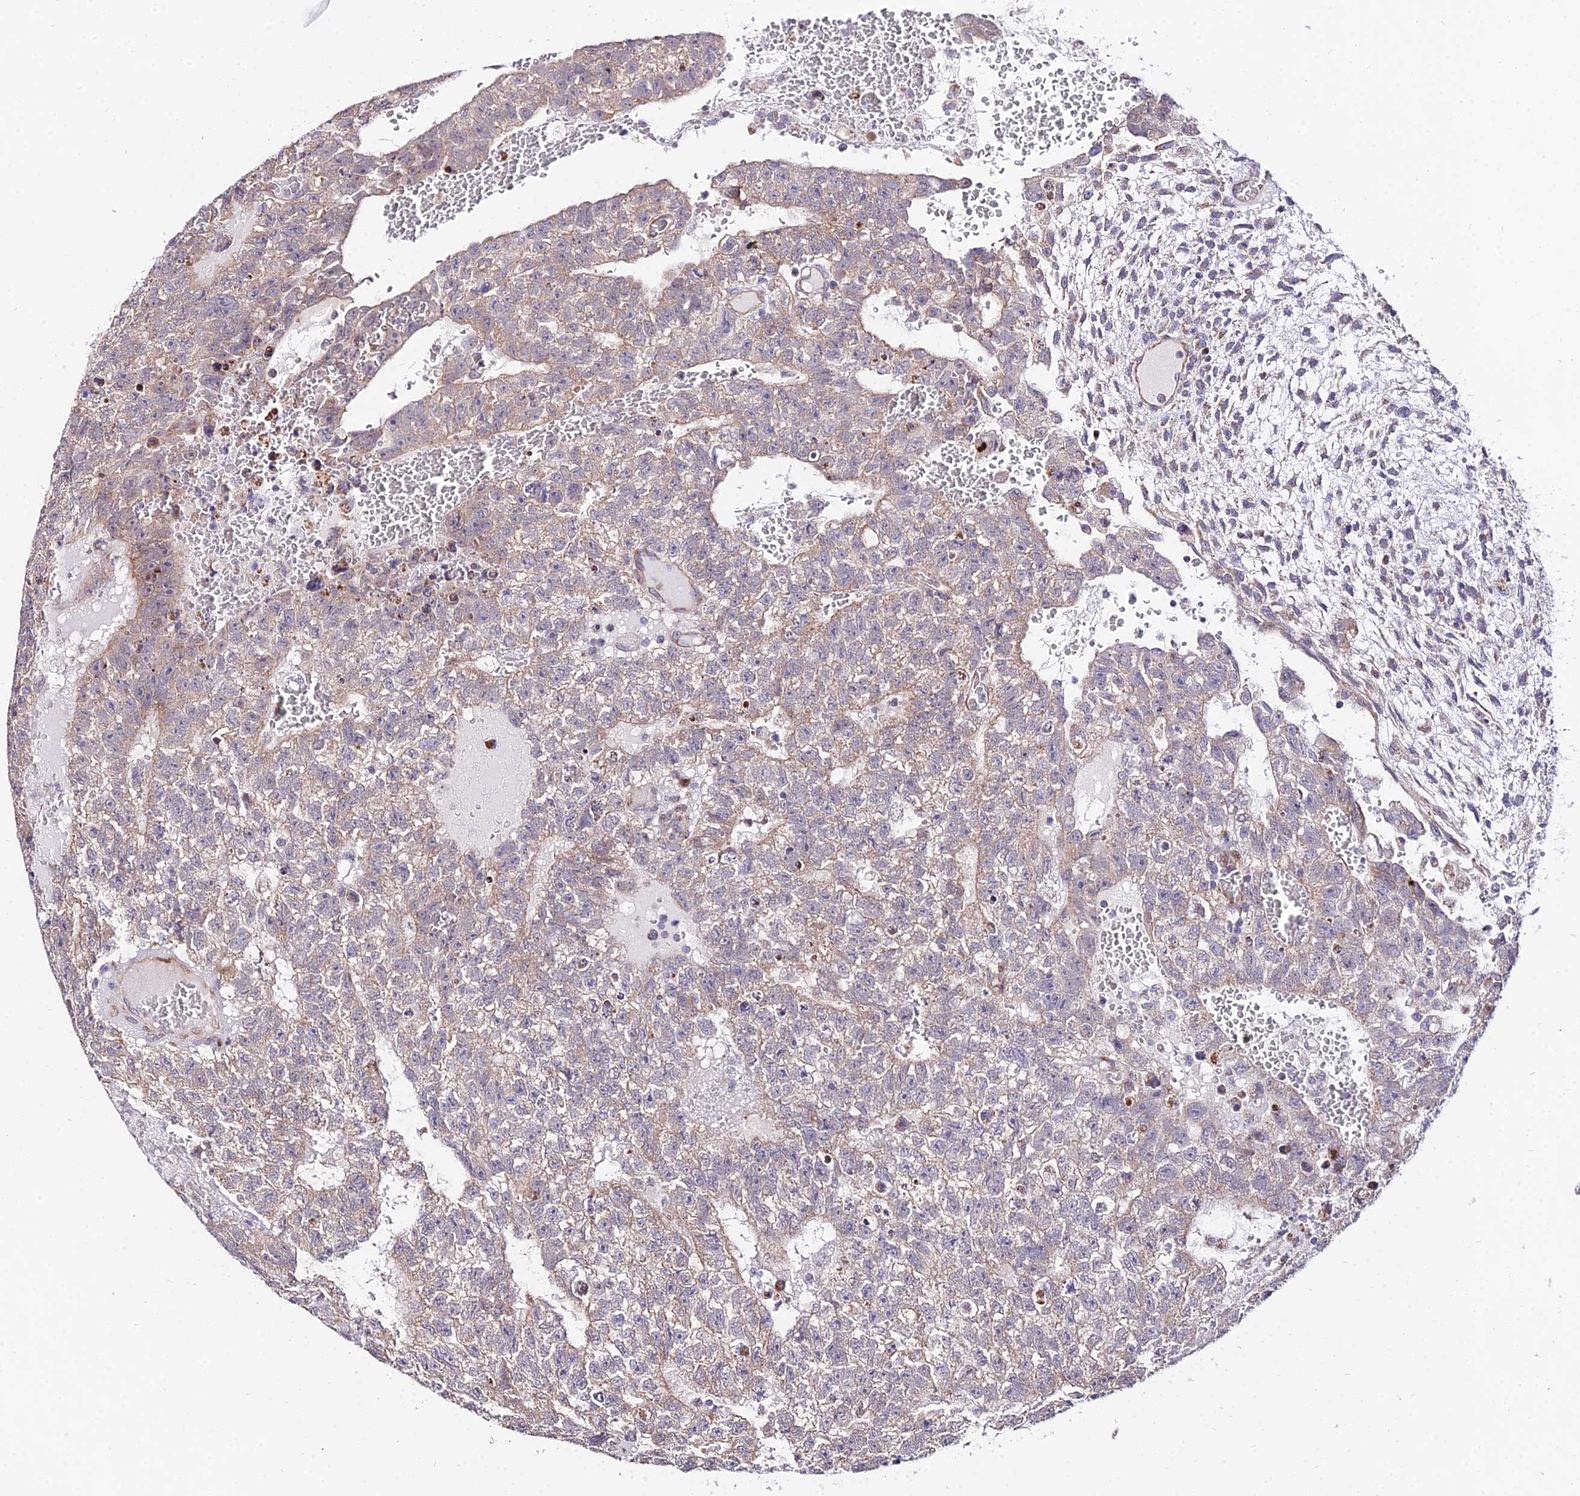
{"staining": {"intensity": "weak", "quantity": "25%-75%", "location": "cytoplasmic/membranous"}, "tissue": "testis cancer", "cell_type": "Tumor cells", "image_type": "cancer", "snomed": [{"axis": "morphology", "description": "Carcinoma, Embryonal, NOS"}, {"axis": "topography", "description": "Testis"}], "caption": "The photomicrograph reveals staining of testis cancer, revealing weak cytoplasmic/membranous protein positivity (brown color) within tumor cells. (DAB (3,3'-diaminobenzidine) = brown stain, brightfield microscopy at high magnification).", "gene": "ATP5PB", "patient": {"sex": "male", "age": 26}}